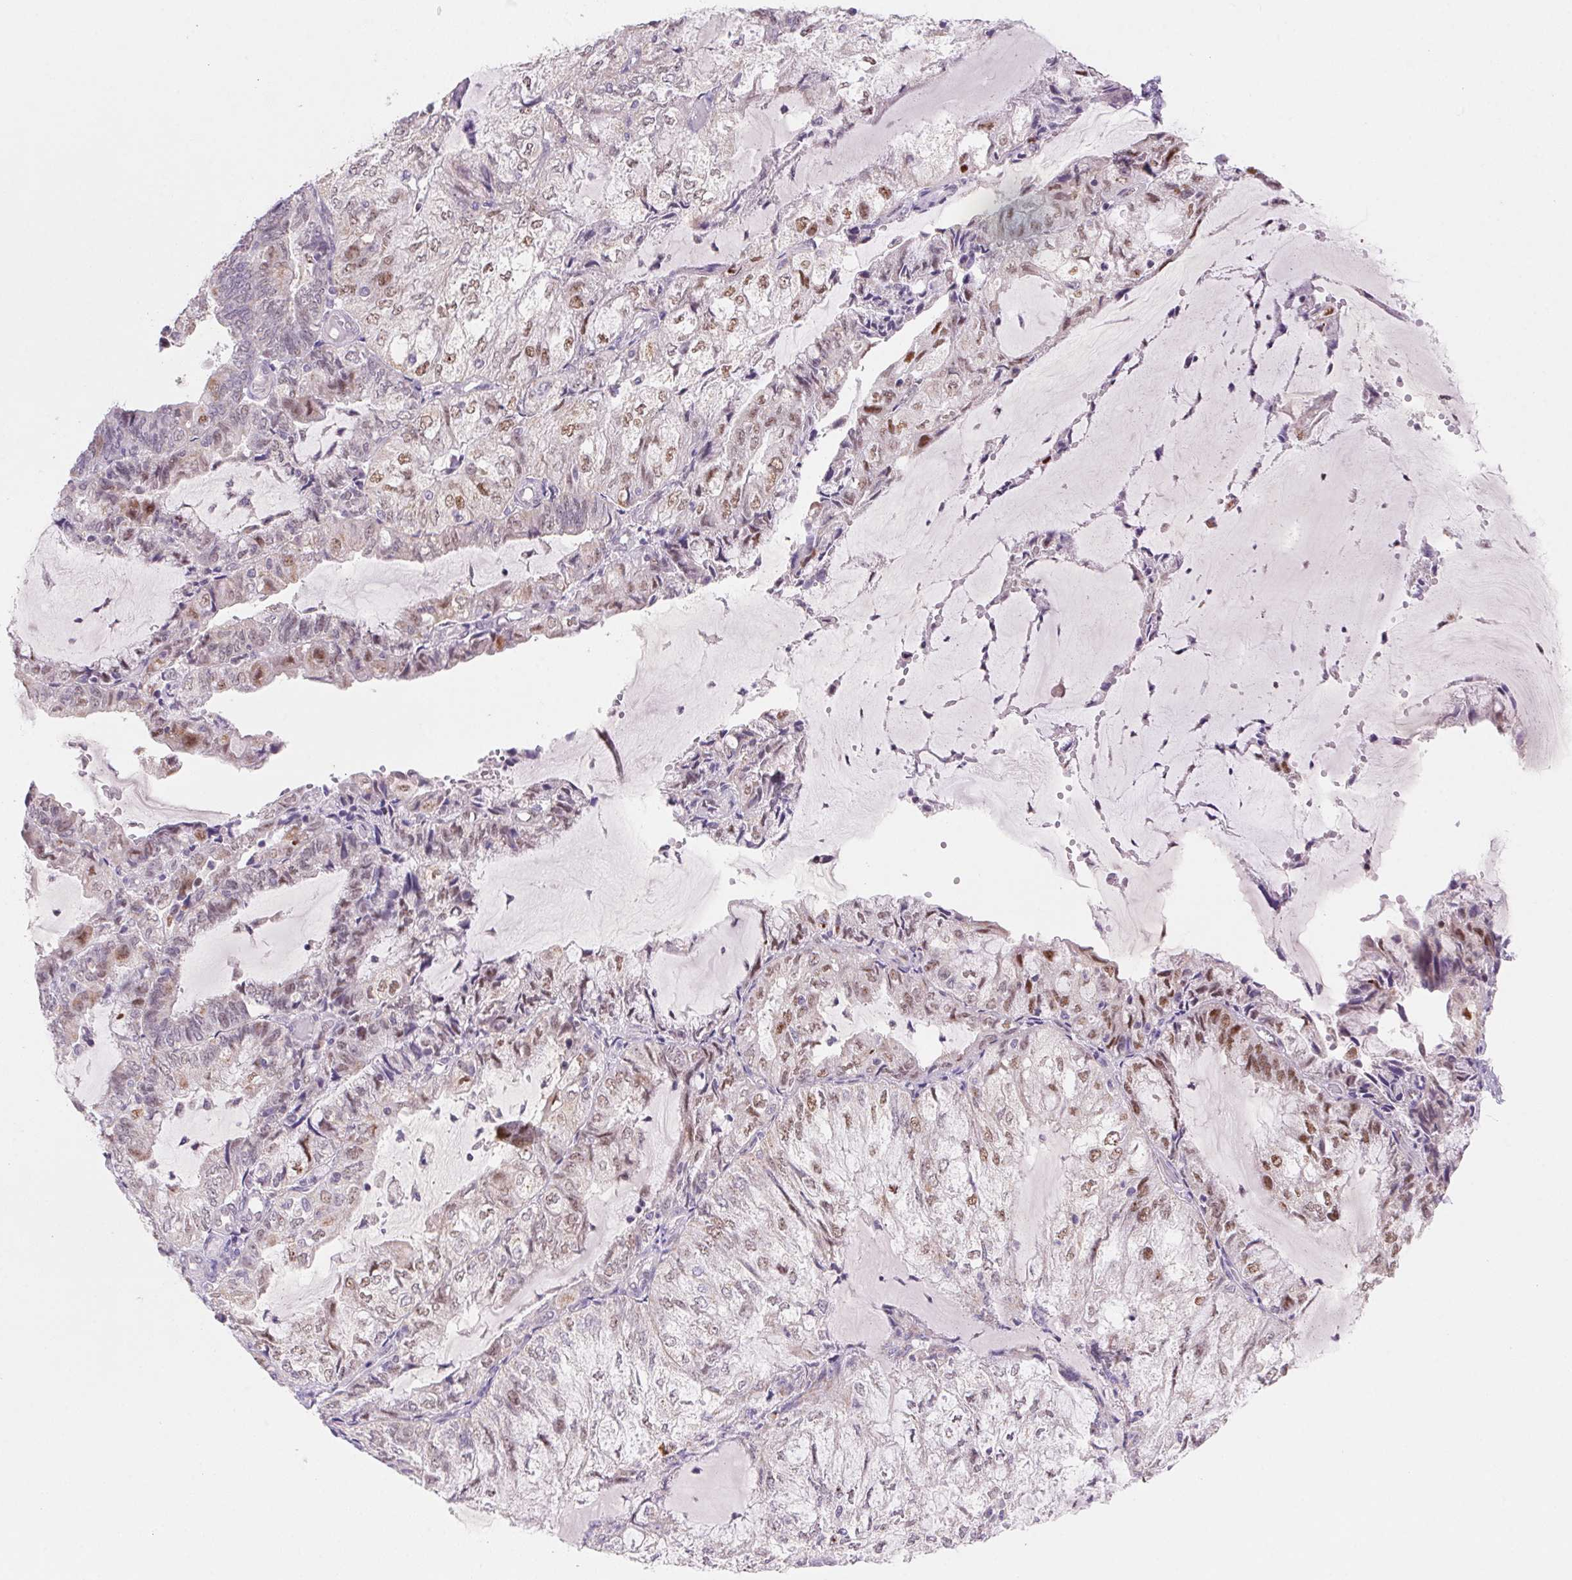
{"staining": {"intensity": "moderate", "quantity": "25%-75%", "location": "nuclear"}, "tissue": "endometrial cancer", "cell_type": "Tumor cells", "image_type": "cancer", "snomed": [{"axis": "morphology", "description": "Adenocarcinoma, NOS"}, {"axis": "topography", "description": "Endometrium"}], "caption": "Tumor cells show moderate nuclear staining in about 25%-75% of cells in endometrial cancer.", "gene": "DPPA5", "patient": {"sex": "female", "age": 81}}